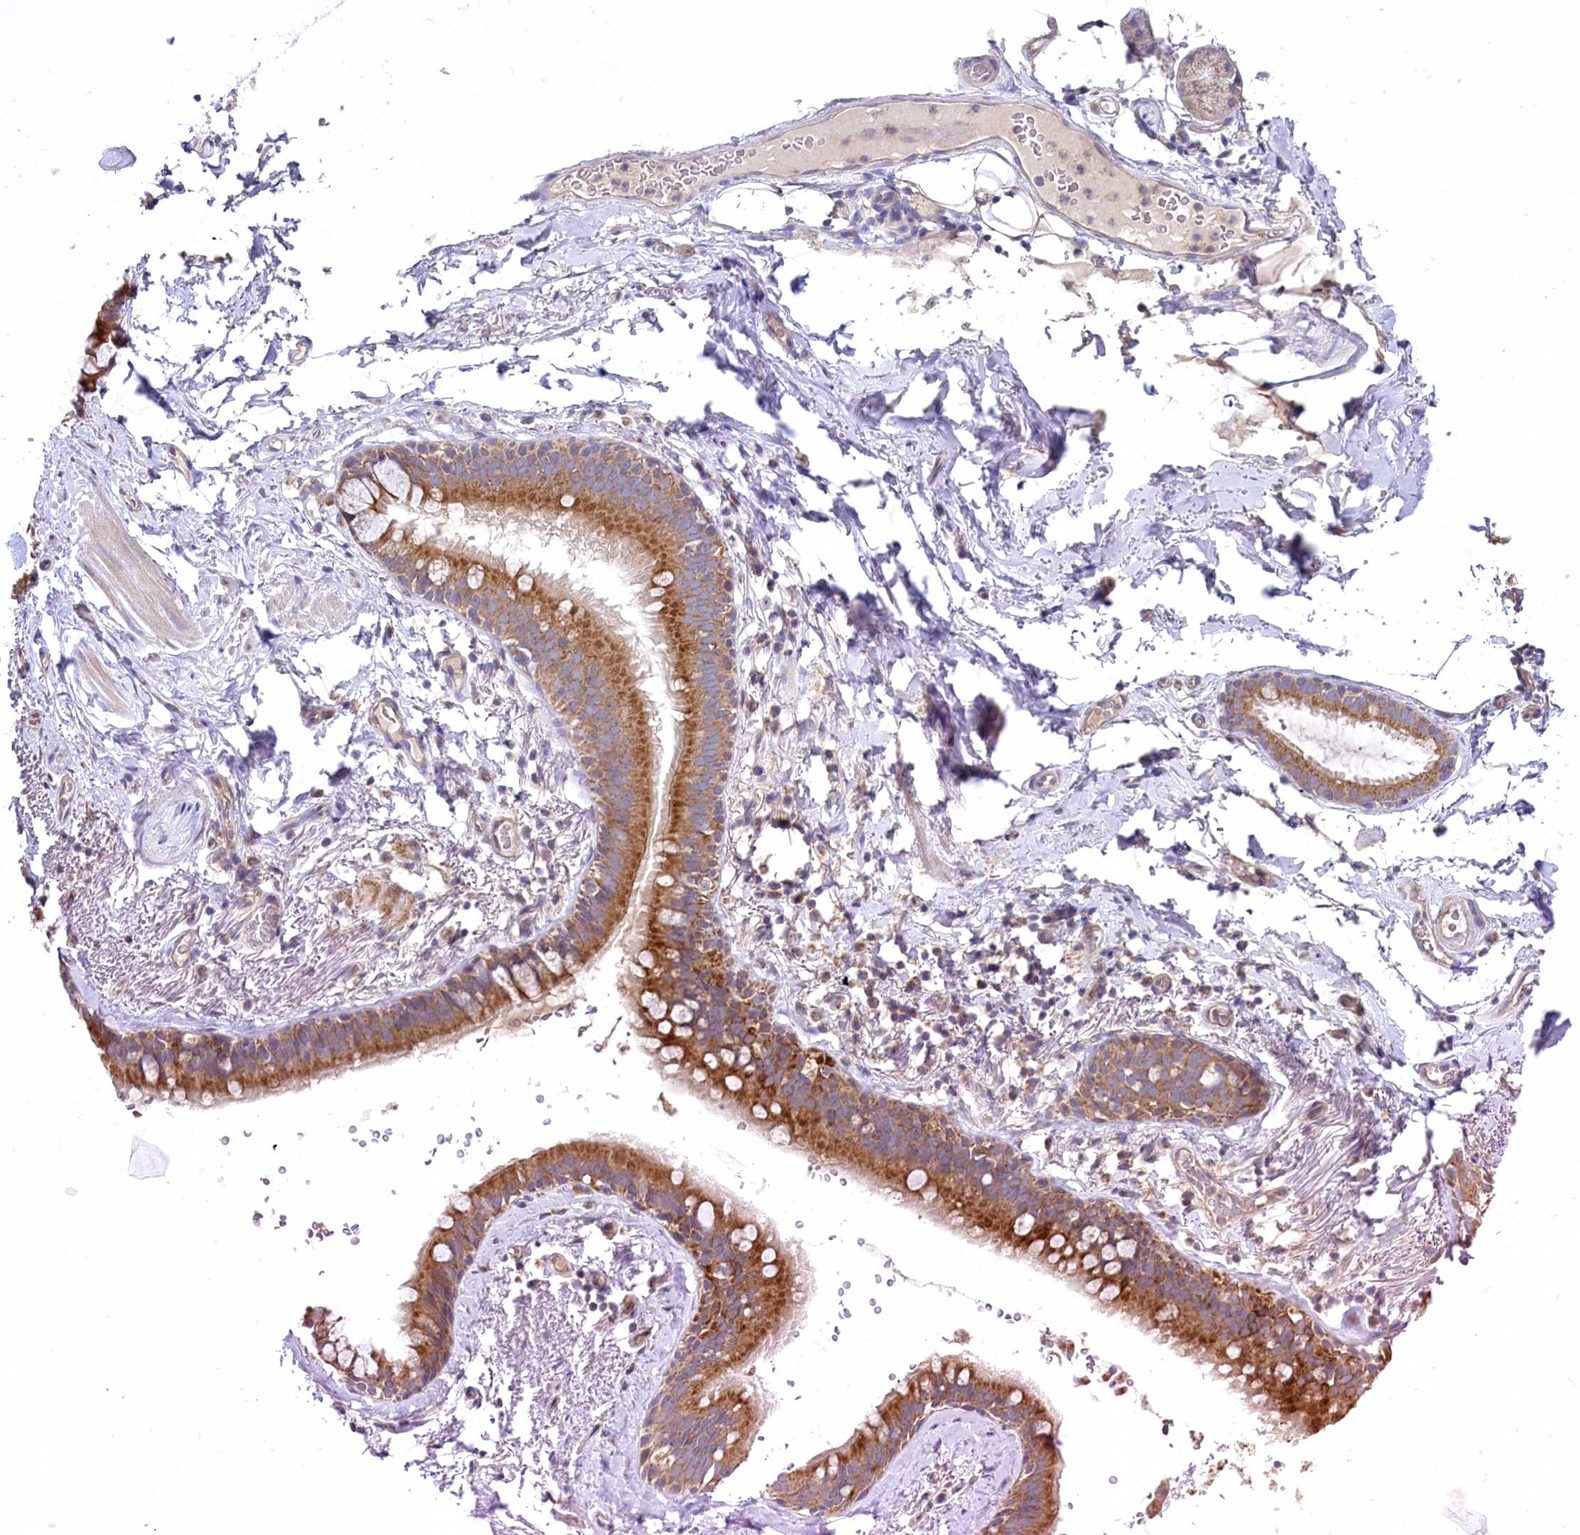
{"staining": {"intensity": "negative", "quantity": "none", "location": "none"}, "tissue": "adipose tissue", "cell_type": "Adipocytes", "image_type": "normal", "snomed": [{"axis": "morphology", "description": "Normal tissue, NOS"}, {"axis": "topography", "description": "Lymph node"}, {"axis": "topography", "description": "Bronchus"}], "caption": "Normal adipose tissue was stained to show a protein in brown. There is no significant positivity in adipocytes. The staining was performed using DAB (3,3'-diaminobenzidine) to visualize the protein expression in brown, while the nuclei were stained in blue with hematoxylin (Magnification: 20x).", "gene": "MRPL57", "patient": {"sex": "male", "age": 63}}